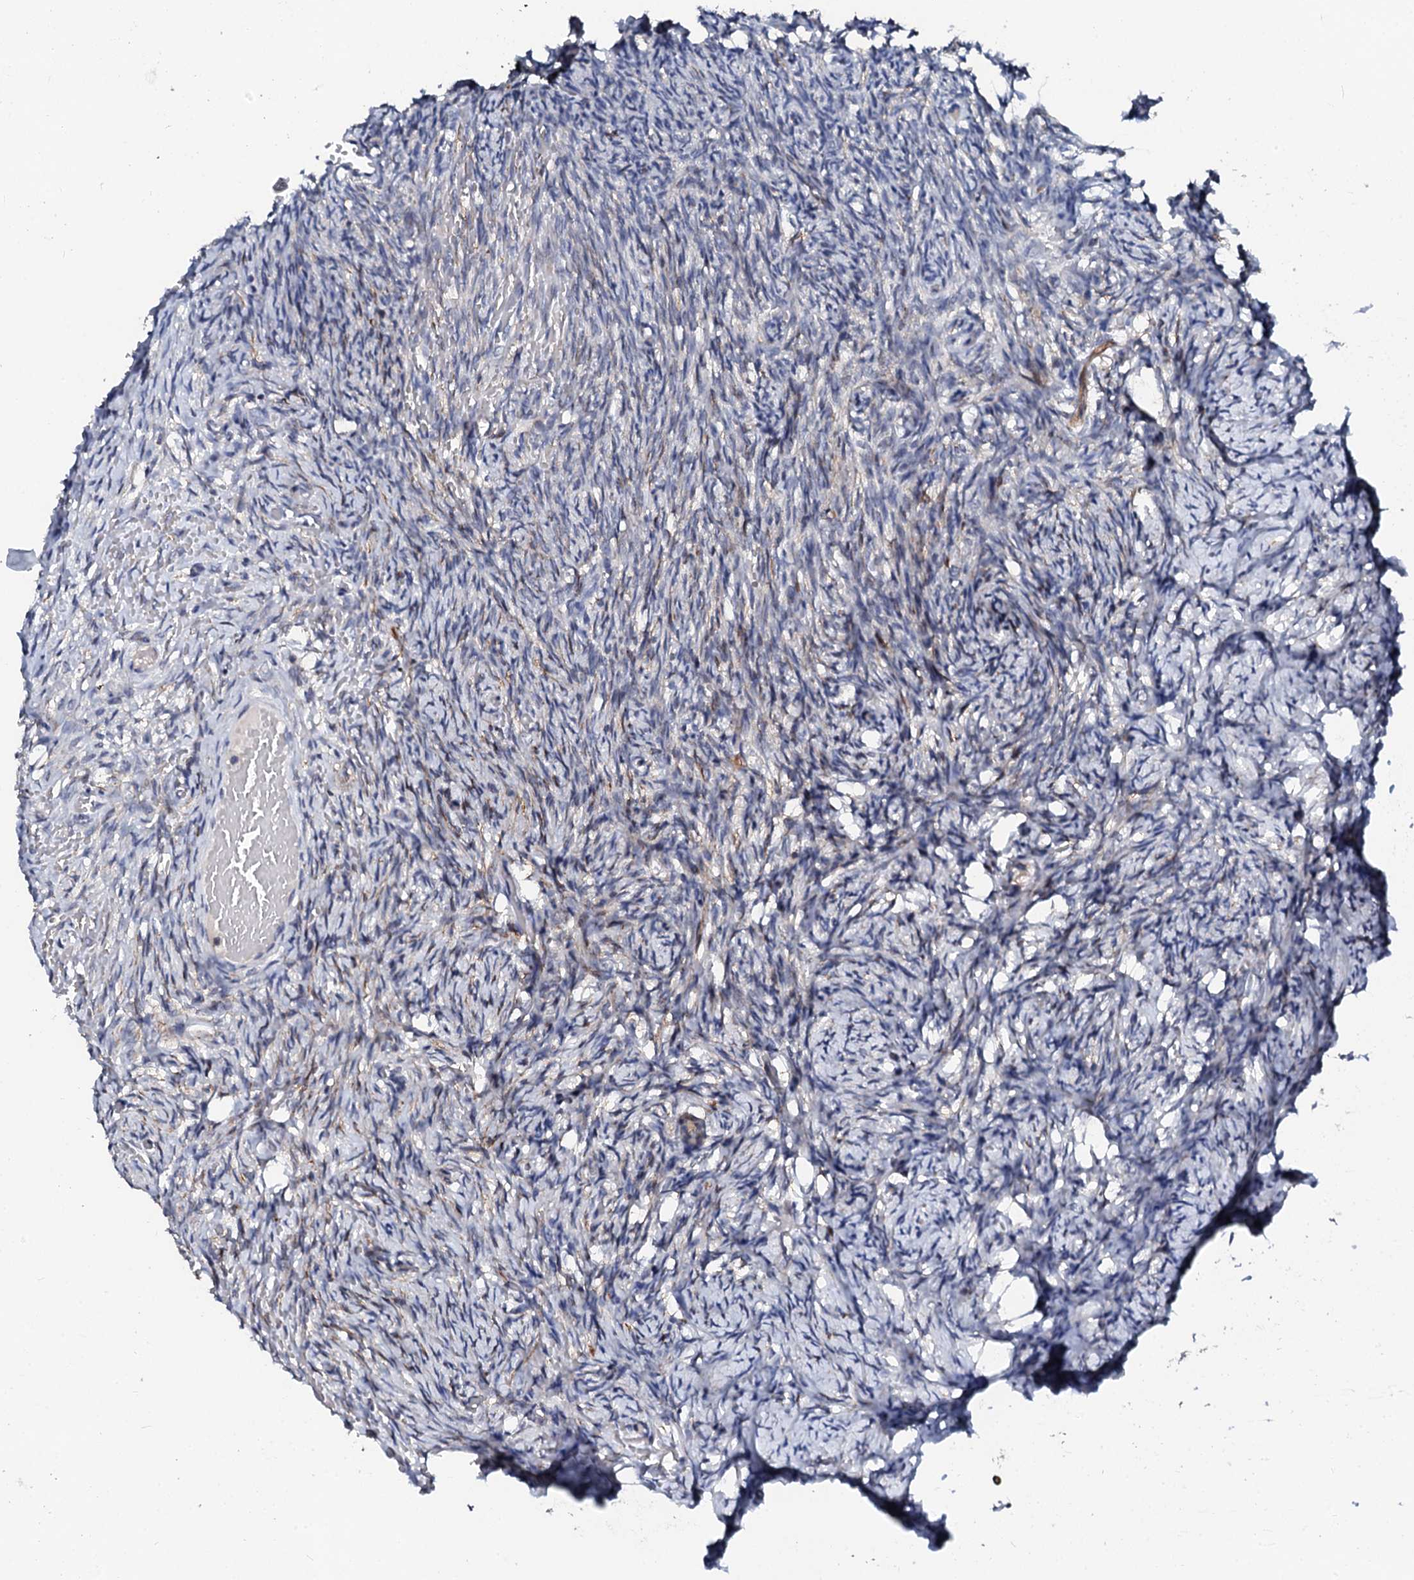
{"staining": {"intensity": "negative", "quantity": "none", "location": "none"}, "tissue": "ovary", "cell_type": "Ovarian stroma cells", "image_type": "normal", "snomed": [{"axis": "morphology", "description": "Adenocarcinoma, NOS"}, {"axis": "topography", "description": "Endometrium"}], "caption": "IHC micrograph of benign ovary: ovary stained with DAB exhibits no significant protein staining in ovarian stroma cells. (Brightfield microscopy of DAB immunohistochemistry at high magnification).", "gene": "NALF1", "patient": {"sex": "female", "age": 32}}